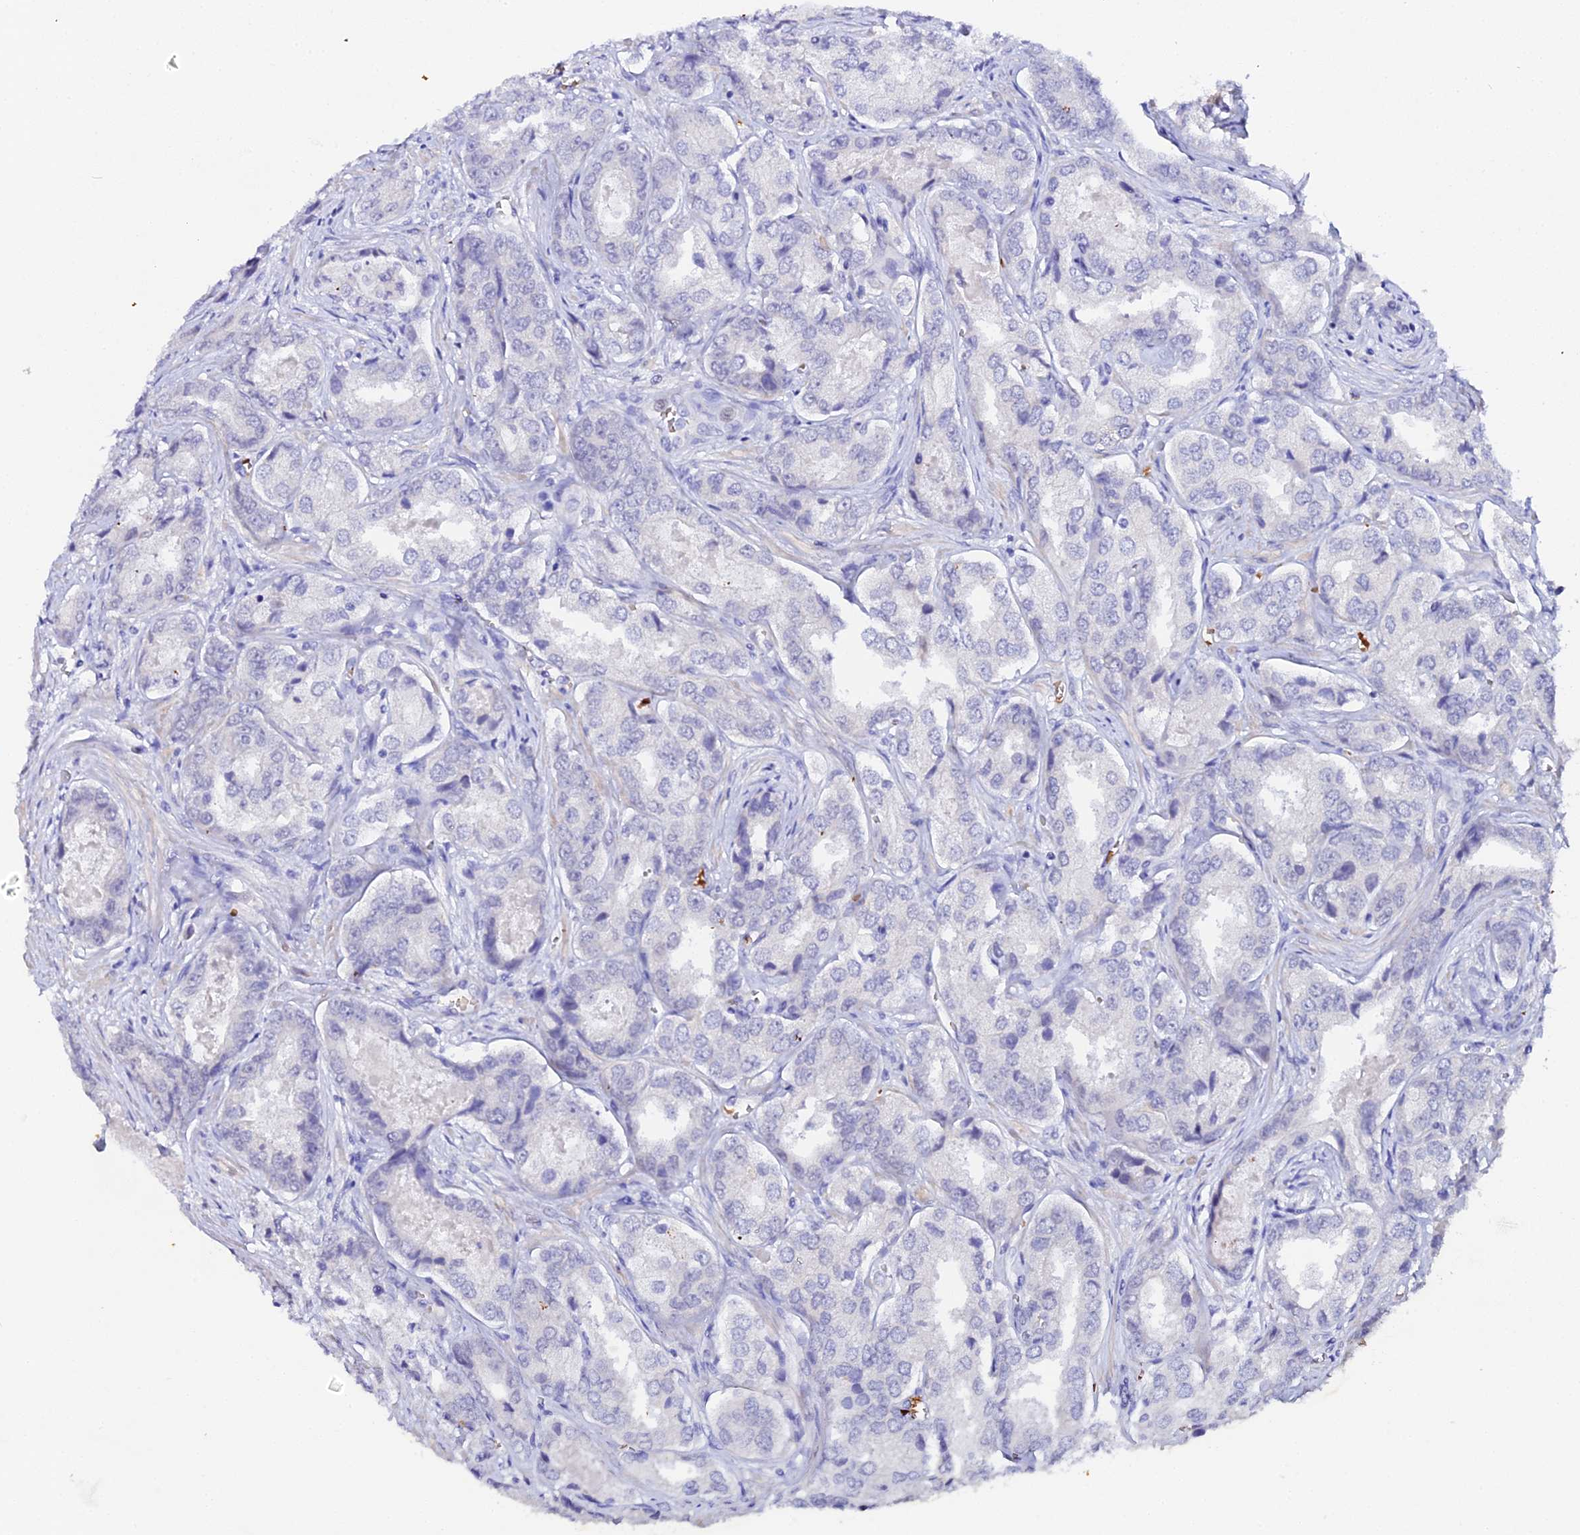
{"staining": {"intensity": "negative", "quantity": "none", "location": "none"}, "tissue": "prostate cancer", "cell_type": "Tumor cells", "image_type": "cancer", "snomed": [{"axis": "morphology", "description": "Adenocarcinoma, Low grade"}, {"axis": "topography", "description": "Prostate"}], "caption": "High magnification brightfield microscopy of prostate cancer stained with DAB (brown) and counterstained with hematoxylin (blue): tumor cells show no significant staining.", "gene": "CFAP45", "patient": {"sex": "male", "age": 68}}